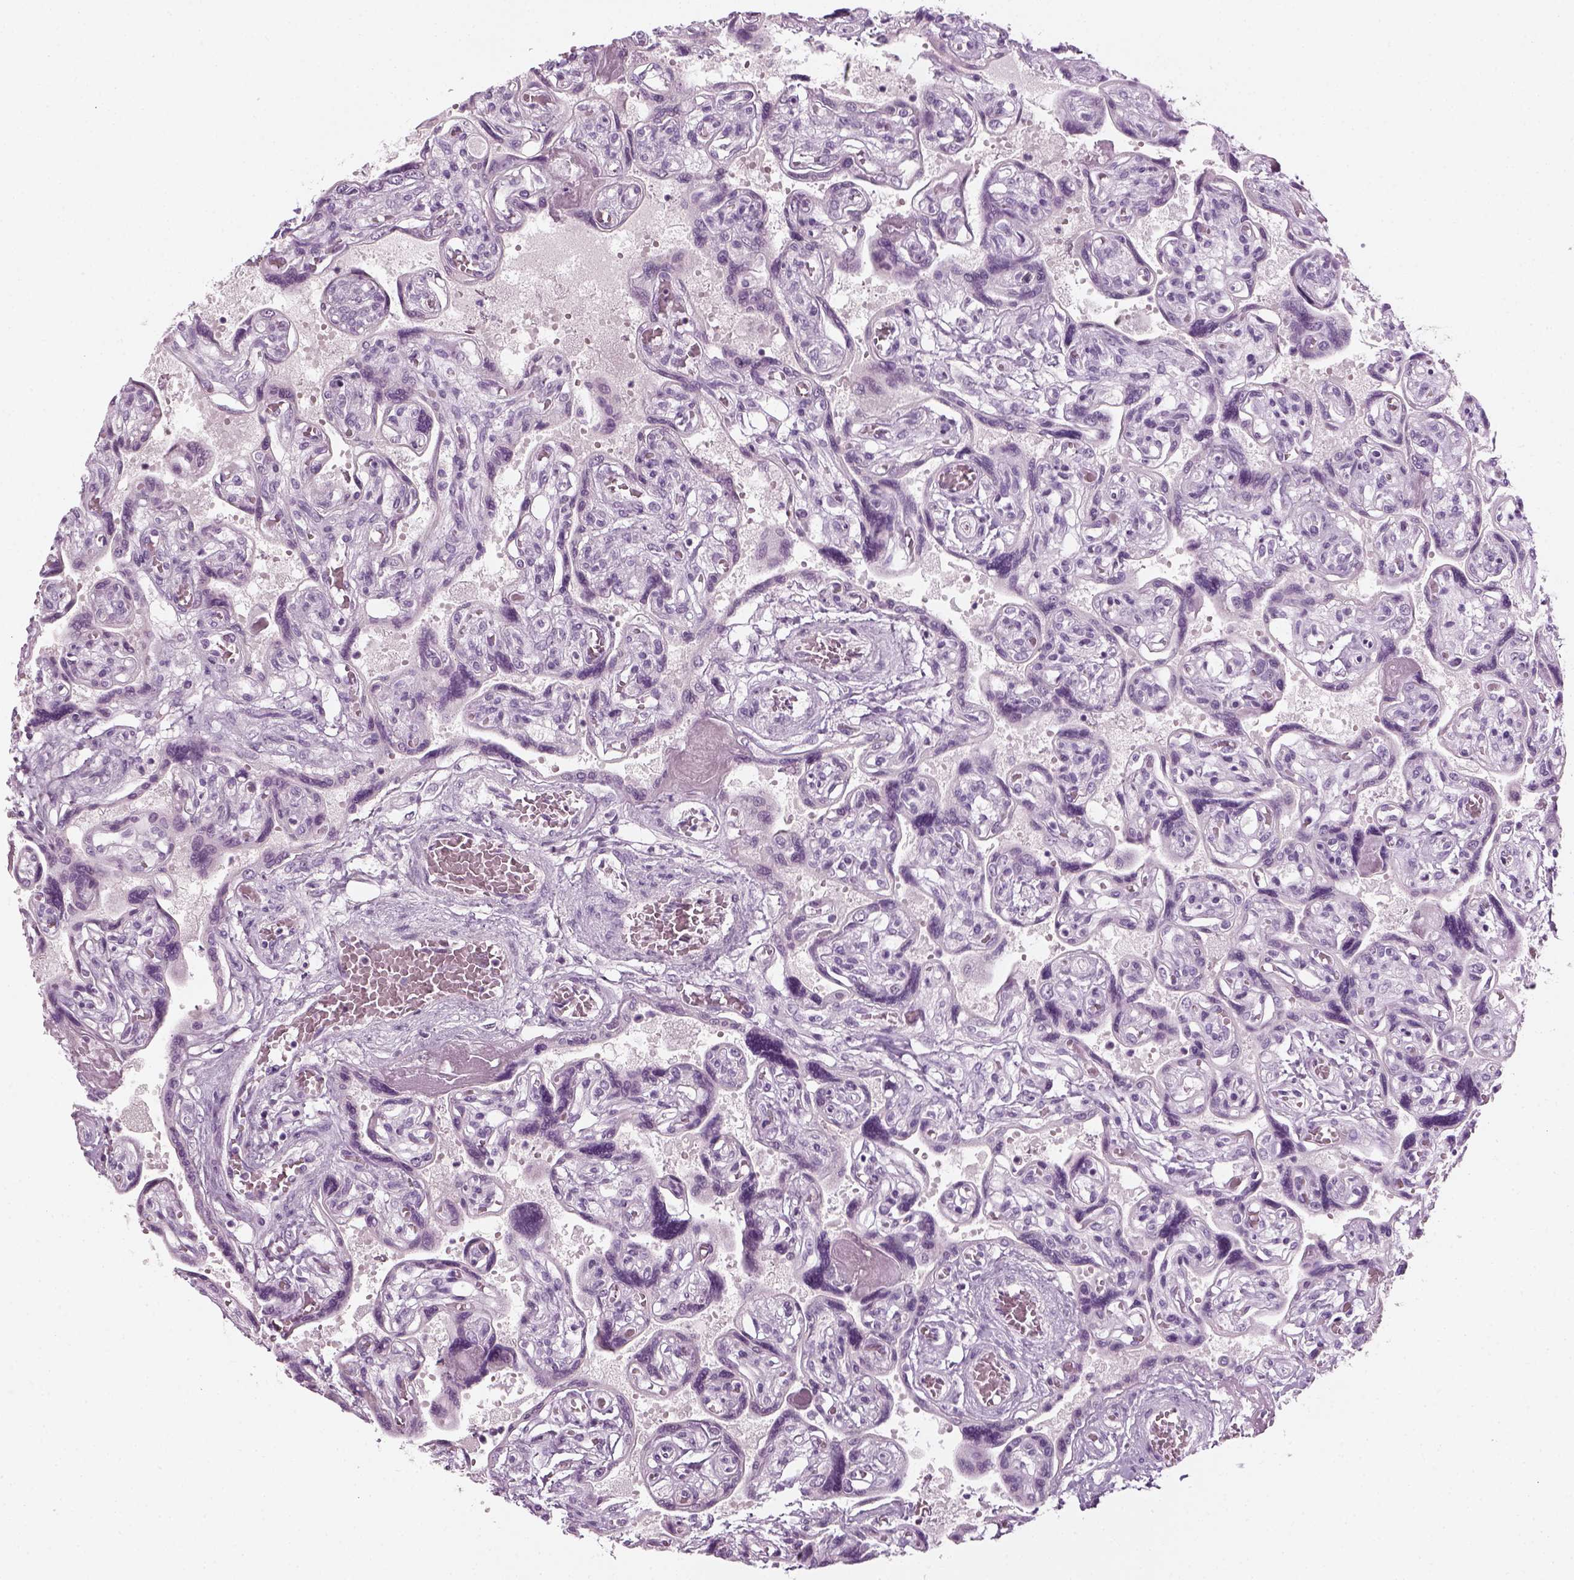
{"staining": {"intensity": "negative", "quantity": "none", "location": "none"}, "tissue": "placenta", "cell_type": "Decidual cells", "image_type": "normal", "snomed": [{"axis": "morphology", "description": "Normal tissue, NOS"}, {"axis": "topography", "description": "Placenta"}], "caption": "Protein analysis of normal placenta shows no significant staining in decidual cells. (Immunohistochemistry (ihc), brightfield microscopy, high magnification).", "gene": "KRT75", "patient": {"sex": "female", "age": 32}}